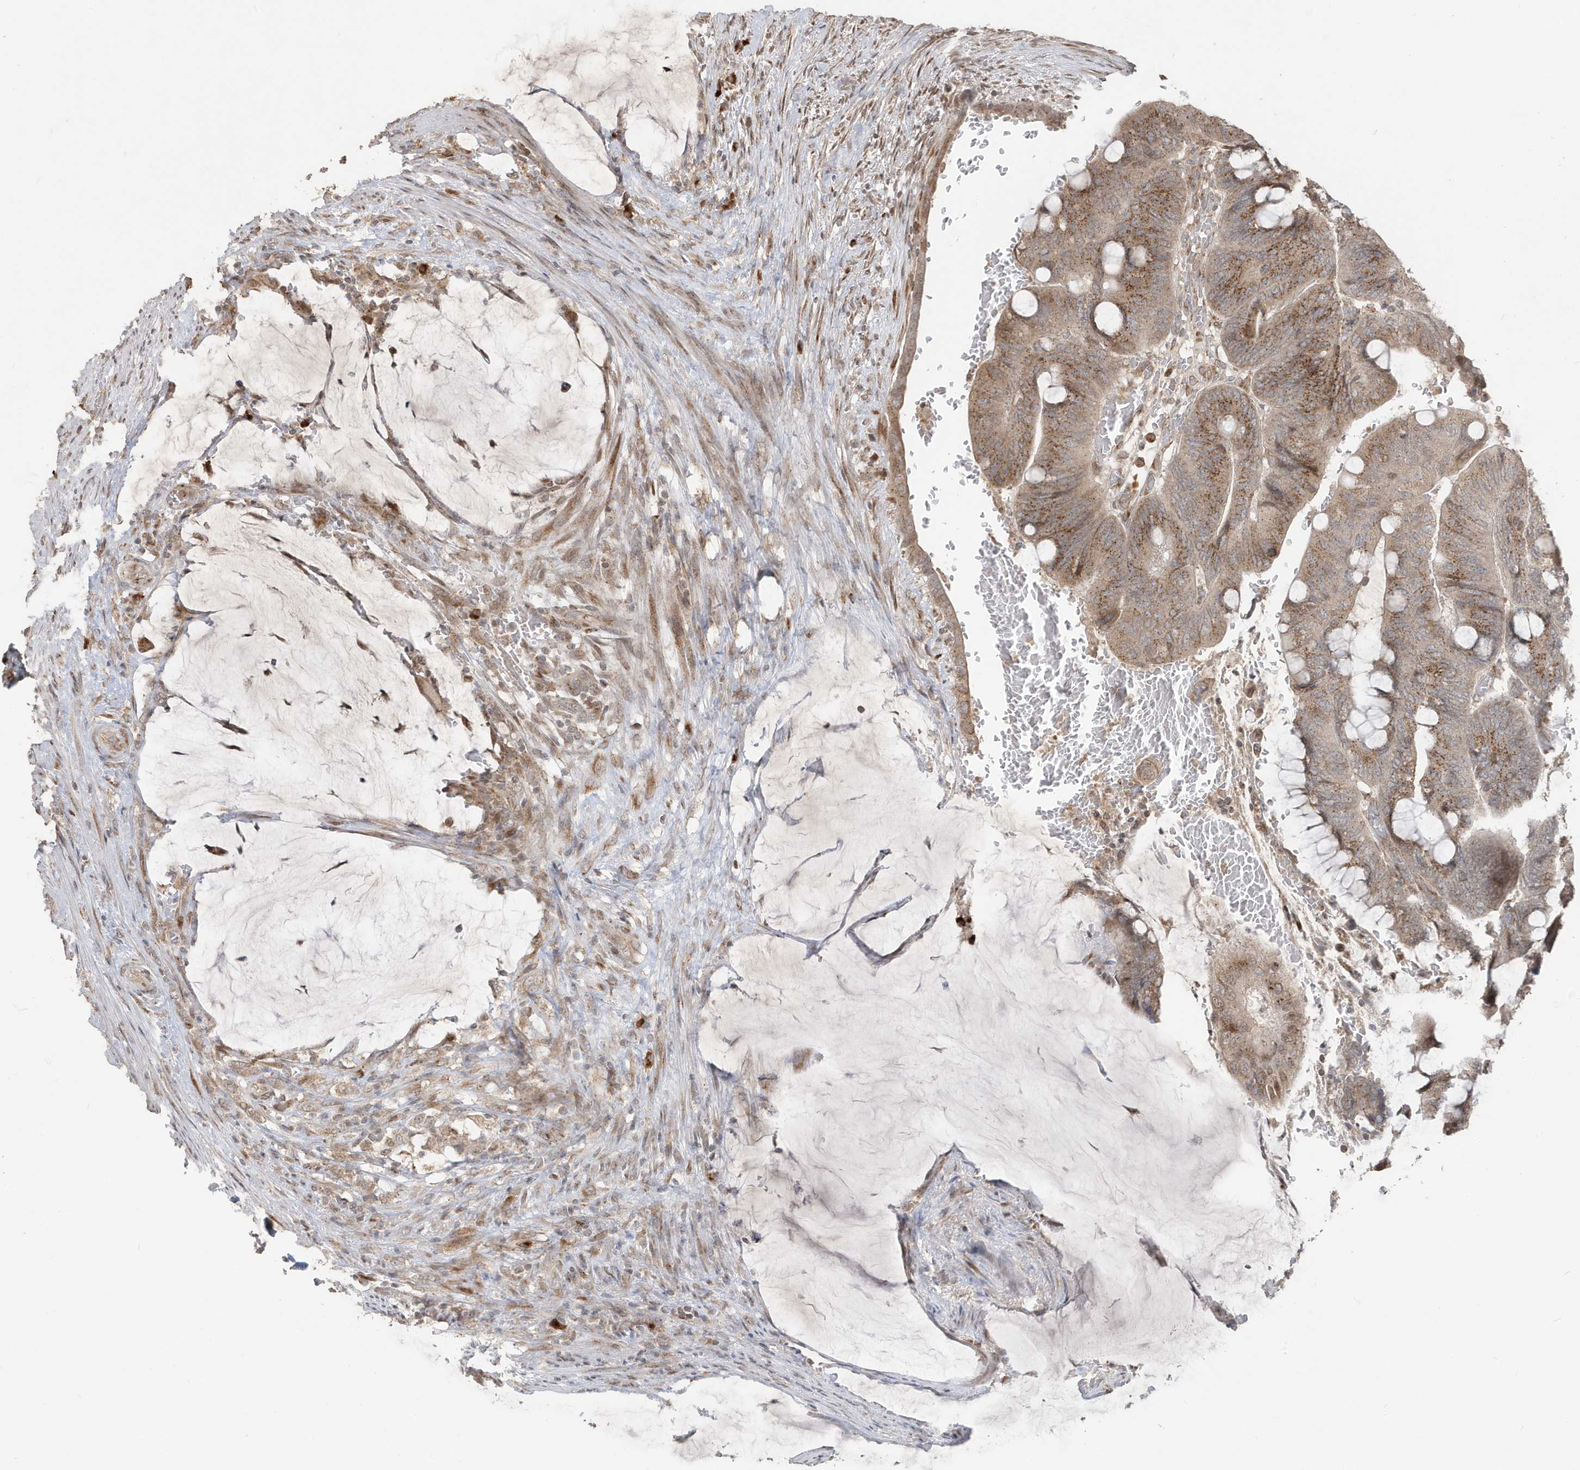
{"staining": {"intensity": "moderate", "quantity": ">75%", "location": "cytoplasmic/membranous"}, "tissue": "colorectal cancer", "cell_type": "Tumor cells", "image_type": "cancer", "snomed": [{"axis": "morphology", "description": "Normal tissue, NOS"}, {"axis": "morphology", "description": "Adenocarcinoma, NOS"}, {"axis": "topography", "description": "Rectum"}, {"axis": "topography", "description": "Peripheral nerve tissue"}], "caption": "About >75% of tumor cells in human colorectal cancer (adenocarcinoma) show moderate cytoplasmic/membranous protein positivity as visualized by brown immunohistochemical staining.", "gene": "RER1", "patient": {"sex": "male", "age": 92}}